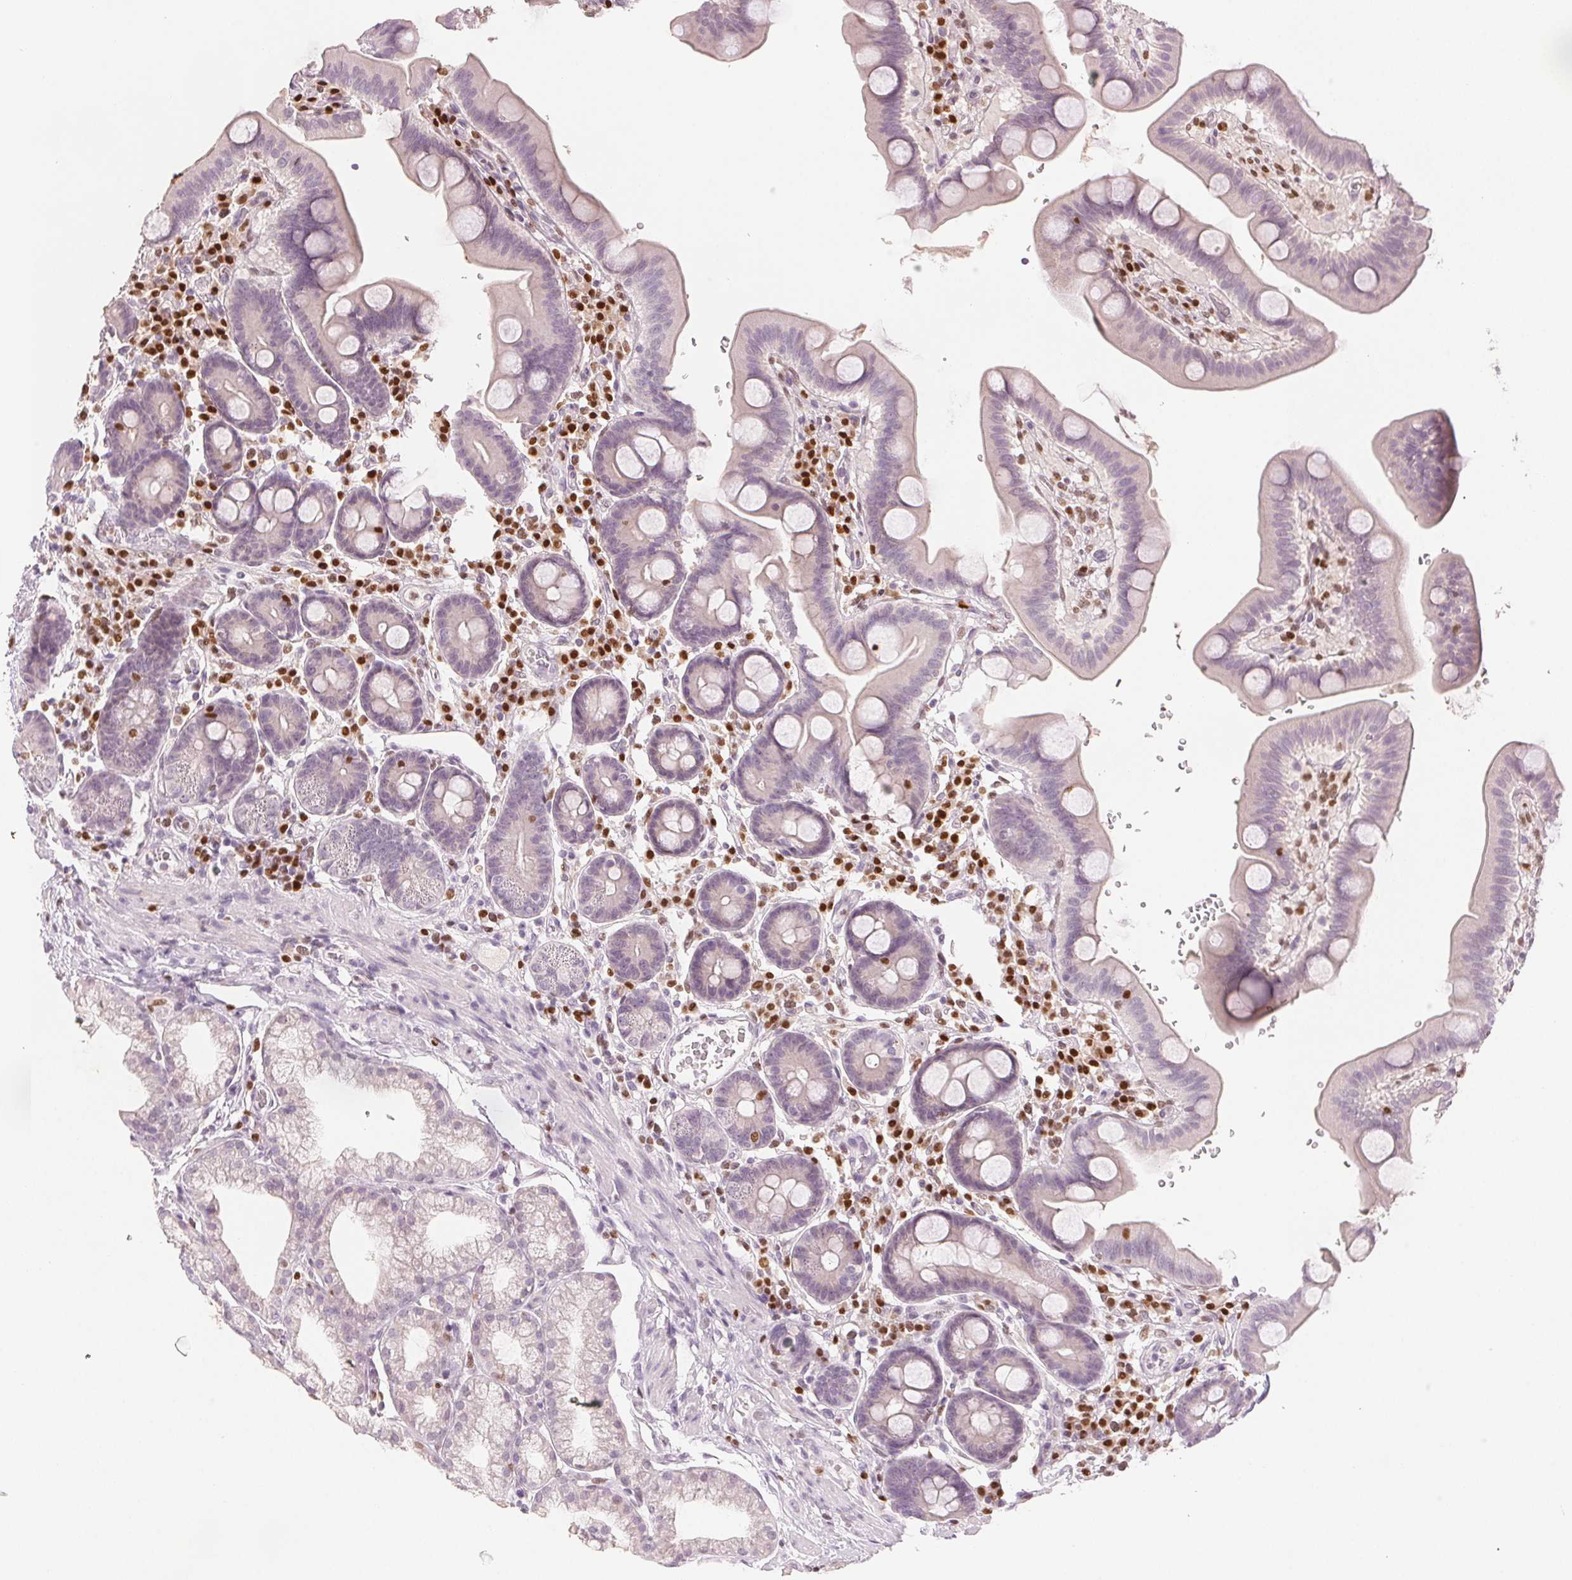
{"staining": {"intensity": "negative", "quantity": "none", "location": "none"}, "tissue": "duodenum", "cell_type": "Glandular cells", "image_type": "normal", "snomed": [{"axis": "morphology", "description": "Normal tissue, NOS"}, {"axis": "topography", "description": "Duodenum"}], "caption": "High power microscopy micrograph of an immunohistochemistry (IHC) photomicrograph of unremarkable duodenum, revealing no significant staining in glandular cells.", "gene": "RUNX2", "patient": {"sex": "male", "age": 59}}